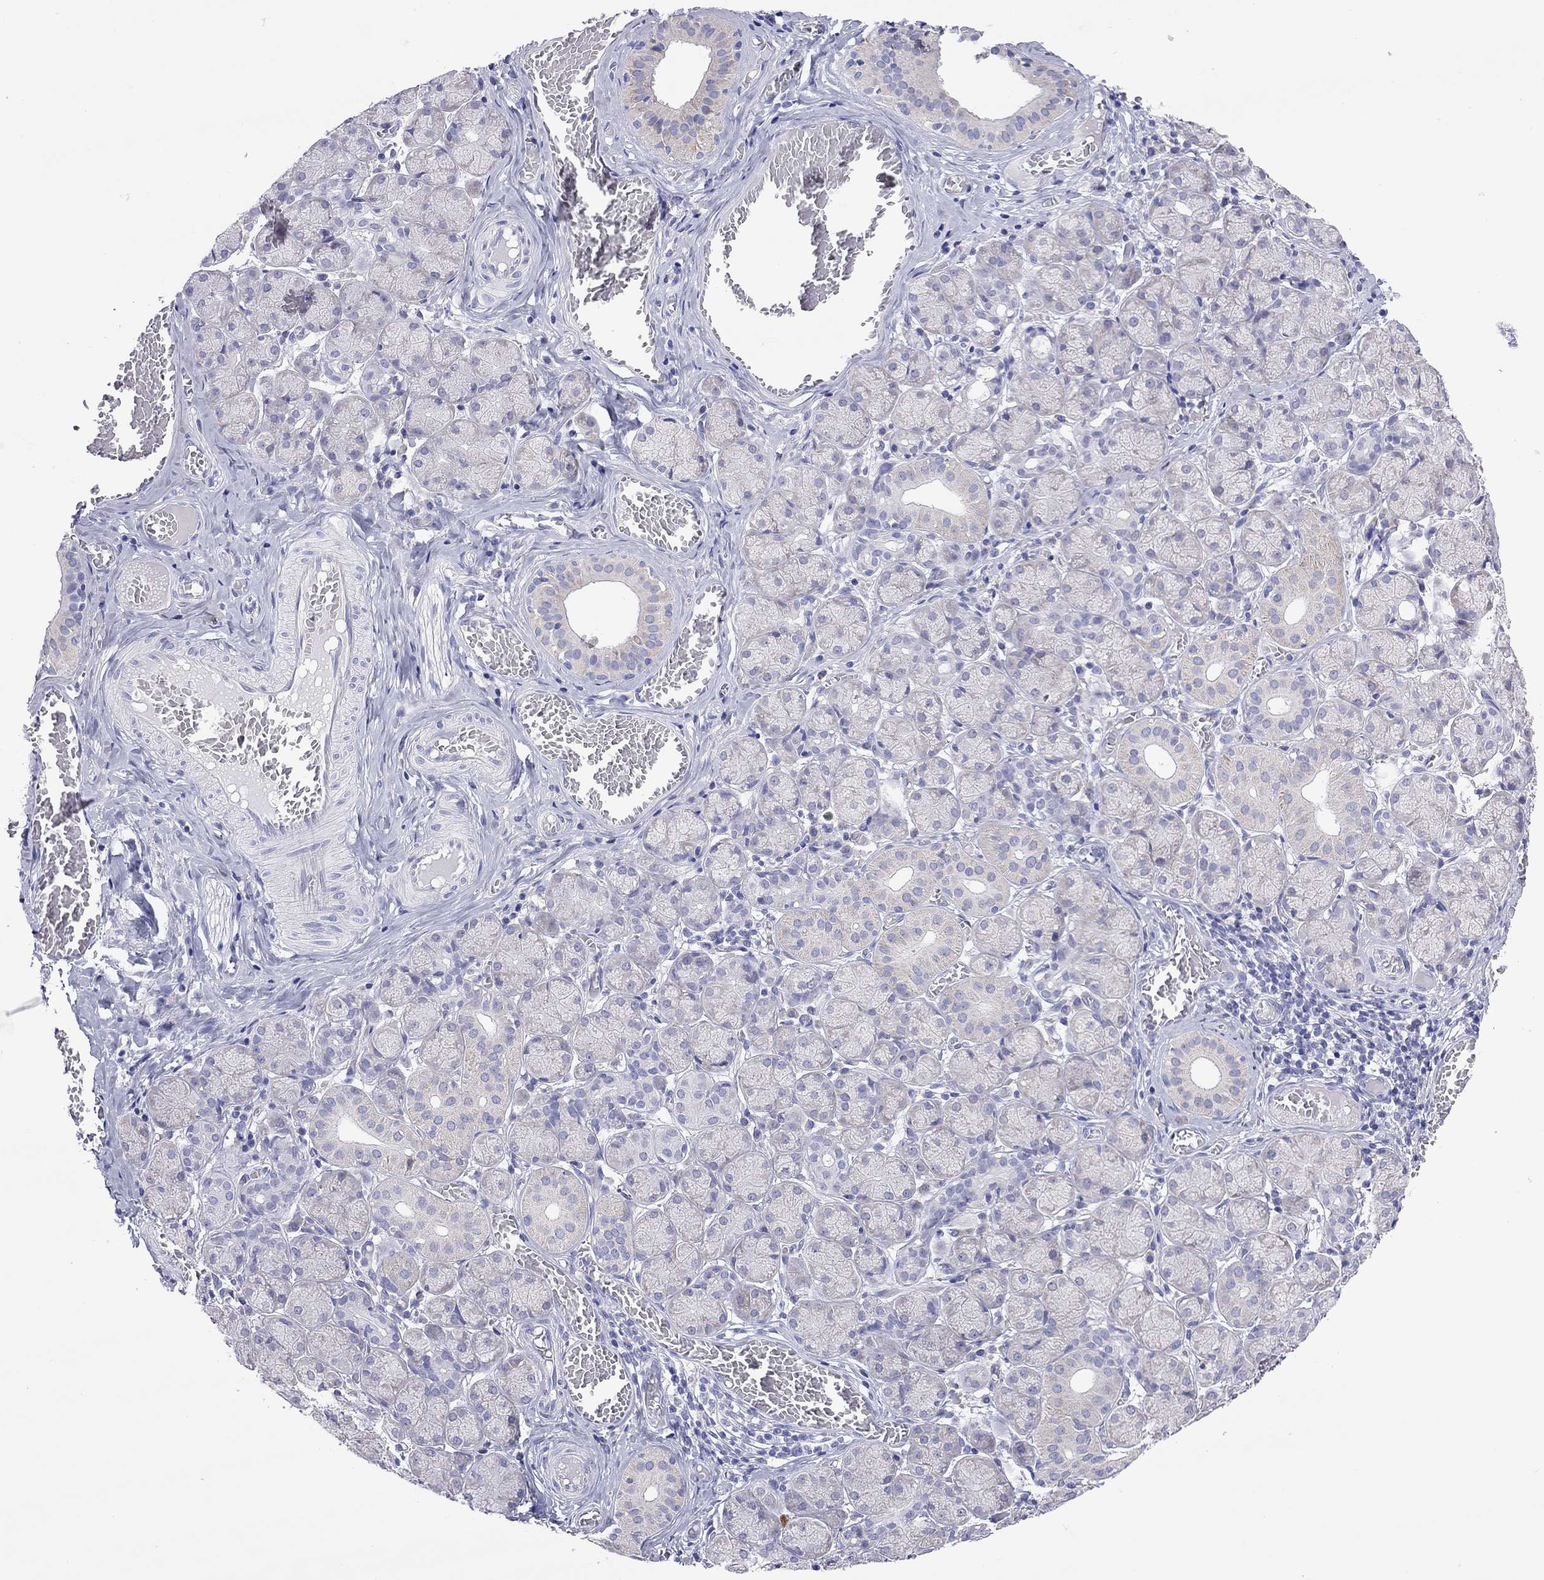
{"staining": {"intensity": "negative", "quantity": "none", "location": "none"}, "tissue": "salivary gland", "cell_type": "Glandular cells", "image_type": "normal", "snomed": [{"axis": "morphology", "description": "Normal tissue, NOS"}, {"axis": "topography", "description": "Salivary gland"}, {"axis": "topography", "description": "Peripheral nerve tissue"}], "caption": "Immunohistochemistry photomicrograph of benign salivary gland: salivary gland stained with DAB (3,3'-diaminobenzidine) exhibits no significant protein positivity in glandular cells.", "gene": "COL9A1", "patient": {"sex": "female", "age": 24}}